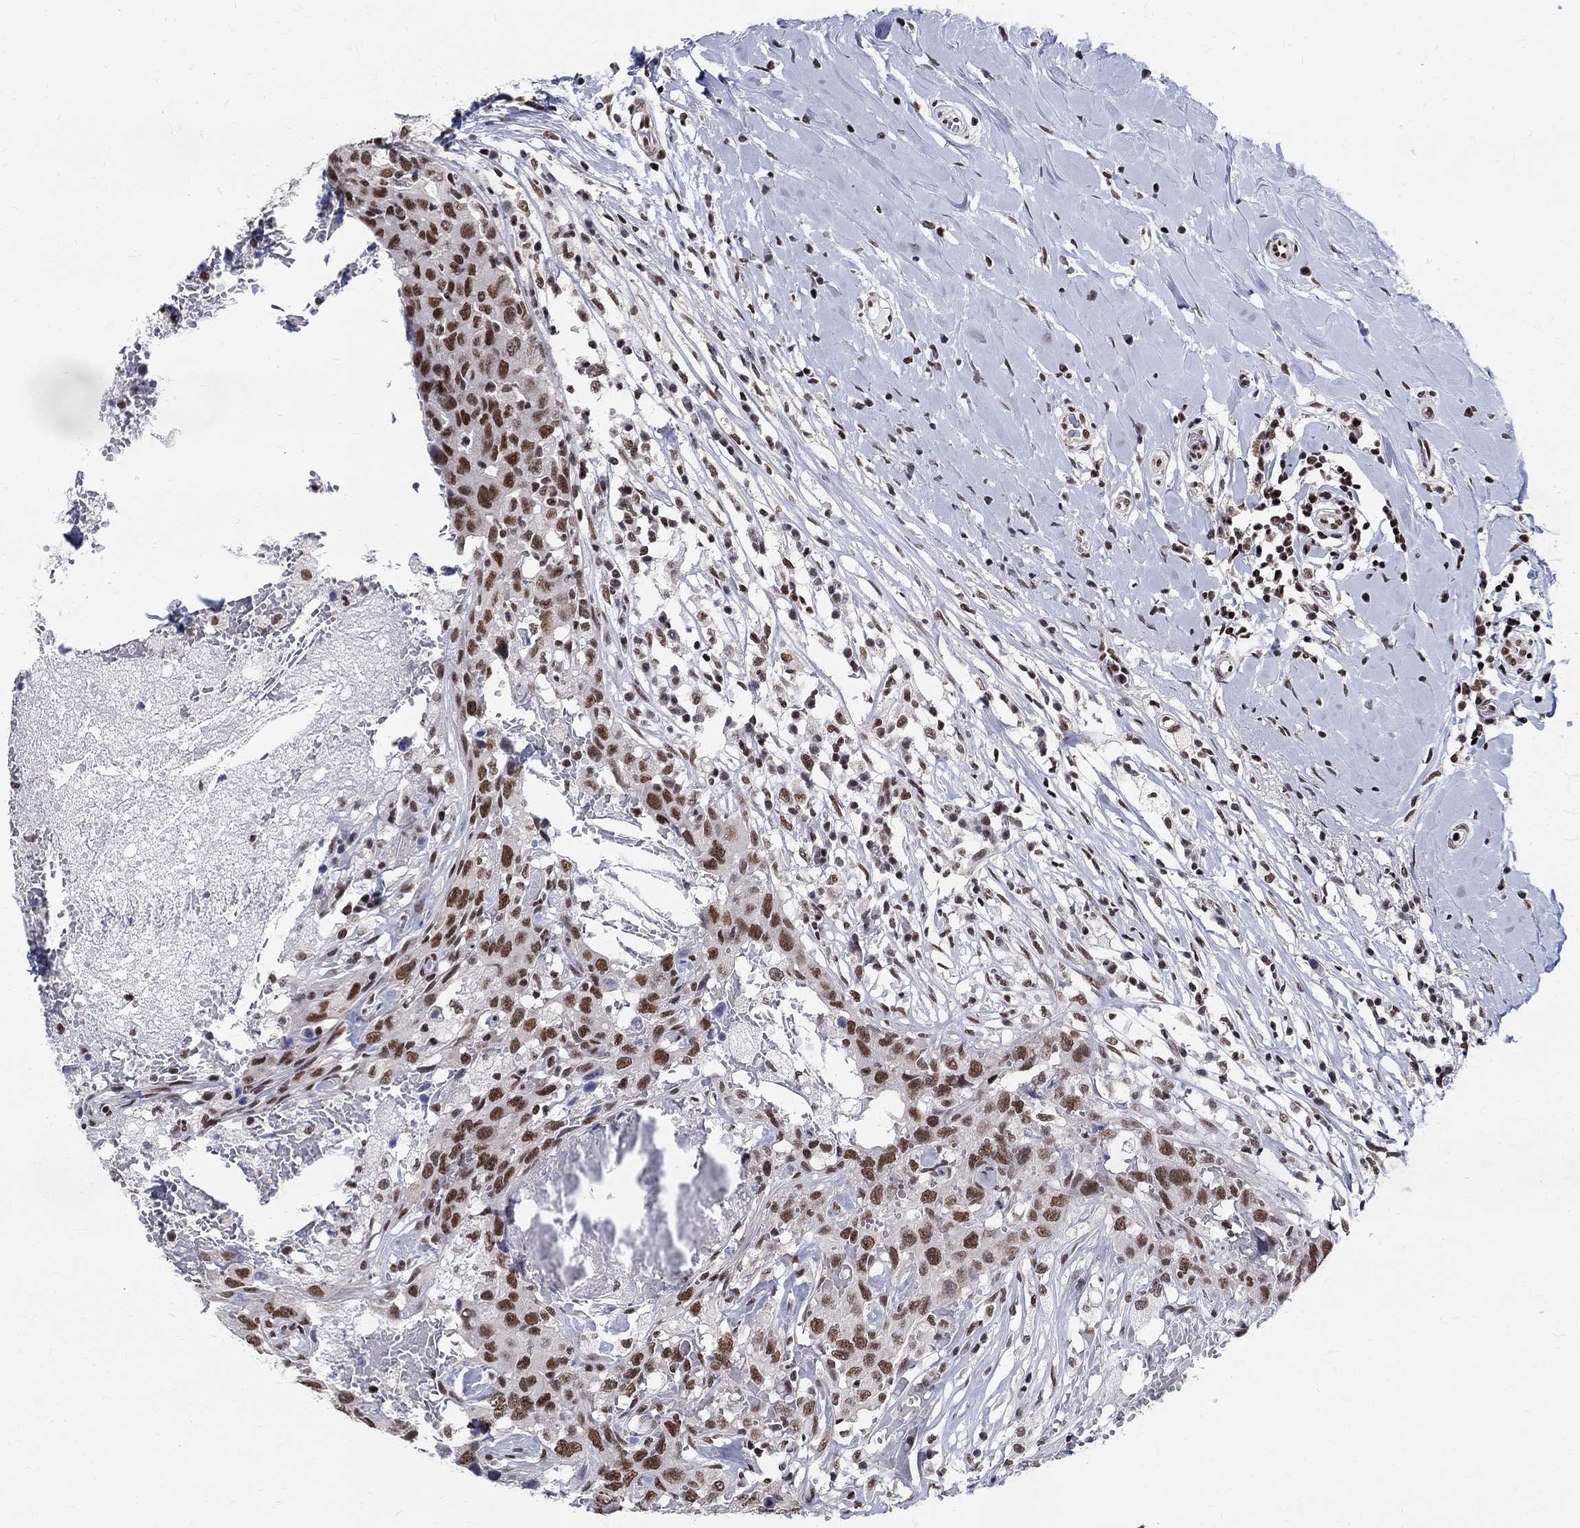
{"staining": {"intensity": "strong", "quantity": ">75%", "location": "nuclear"}, "tissue": "breast cancer", "cell_type": "Tumor cells", "image_type": "cancer", "snomed": [{"axis": "morphology", "description": "Duct carcinoma"}, {"axis": "topography", "description": "Breast"}], "caption": "Protein expression analysis of breast infiltrating ductal carcinoma shows strong nuclear expression in about >75% of tumor cells.", "gene": "FBXO16", "patient": {"sex": "female", "age": 27}}